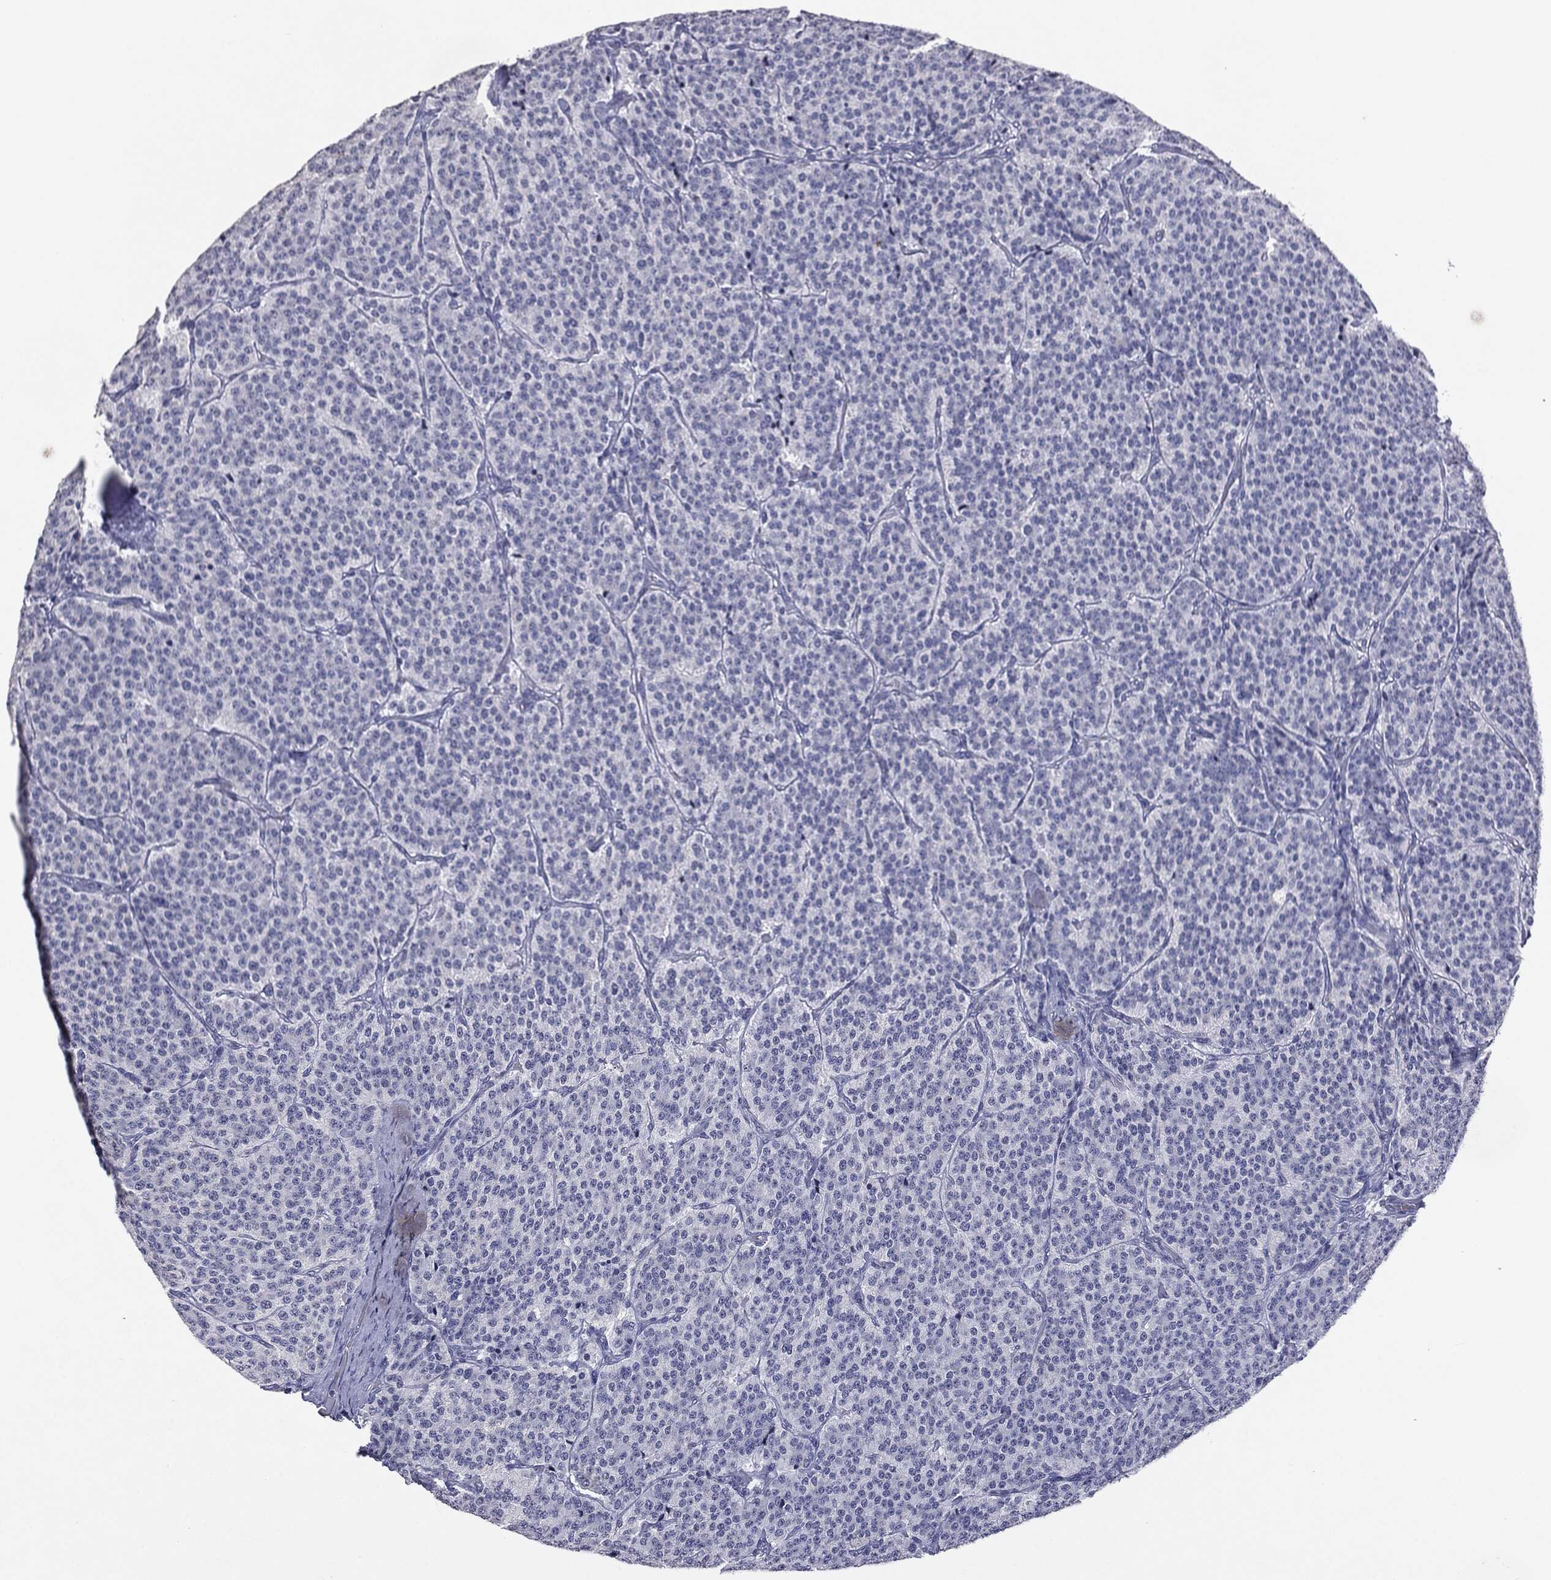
{"staining": {"intensity": "negative", "quantity": "none", "location": "none"}, "tissue": "carcinoid", "cell_type": "Tumor cells", "image_type": "cancer", "snomed": [{"axis": "morphology", "description": "Carcinoid, malignant, NOS"}, {"axis": "topography", "description": "Small intestine"}], "caption": "Immunohistochemical staining of carcinoid (malignant) shows no significant staining in tumor cells.", "gene": "SERPINB4", "patient": {"sex": "female", "age": 58}}